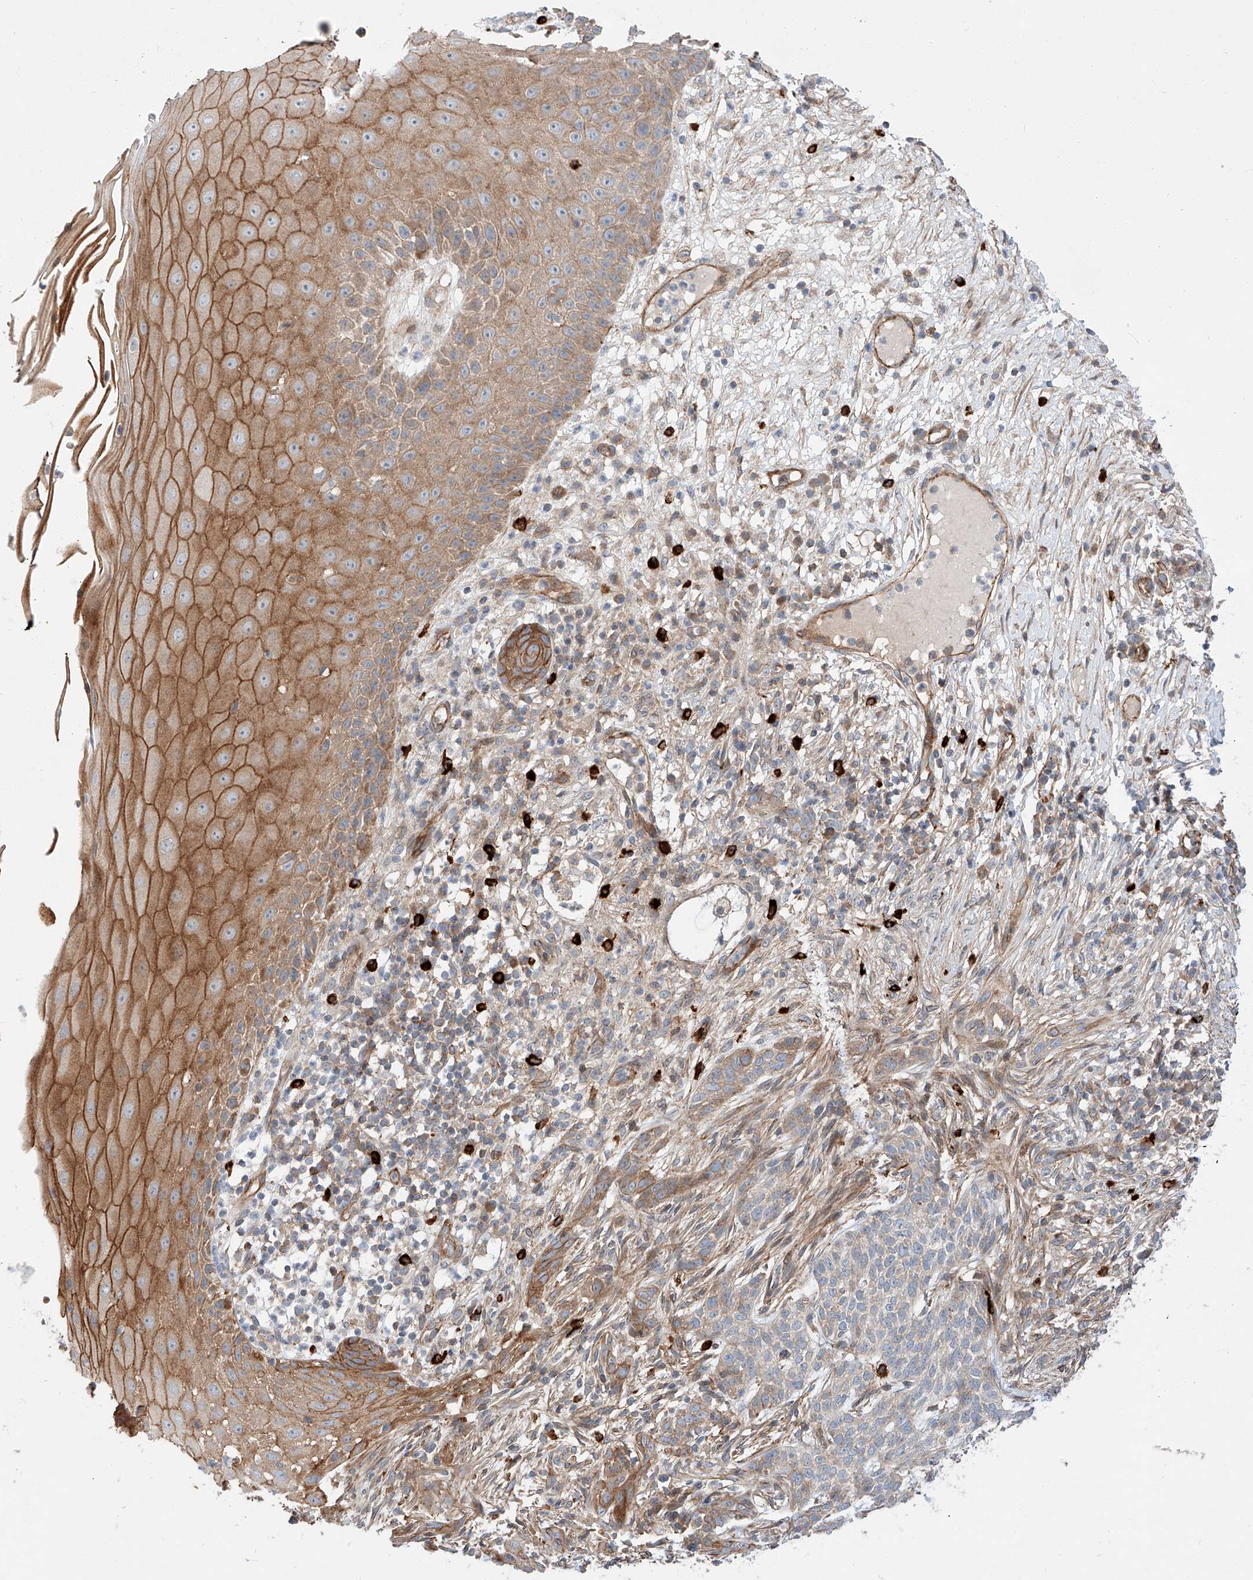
{"staining": {"intensity": "moderate", "quantity": "25%-75%", "location": "cytoplasmic/membranous"}, "tissue": "skin cancer", "cell_type": "Tumor cells", "image_type": "cancer", "snomed": [{"axis": "morphology", "description": "Normal tissue, NOS"}, {"axis": "morphology", "description": "Basal cell carcinoma"}, {"axis": "topography", "description": "Skin"}], "caption": "Basal cell carcinoma (skin) tissue exhibits moderate cytoplasmic/membranous positivity in approximately 25%-75% of tumor cells", "gene": "MINDY4", "patient": {"sex": "male", "age": 64}}